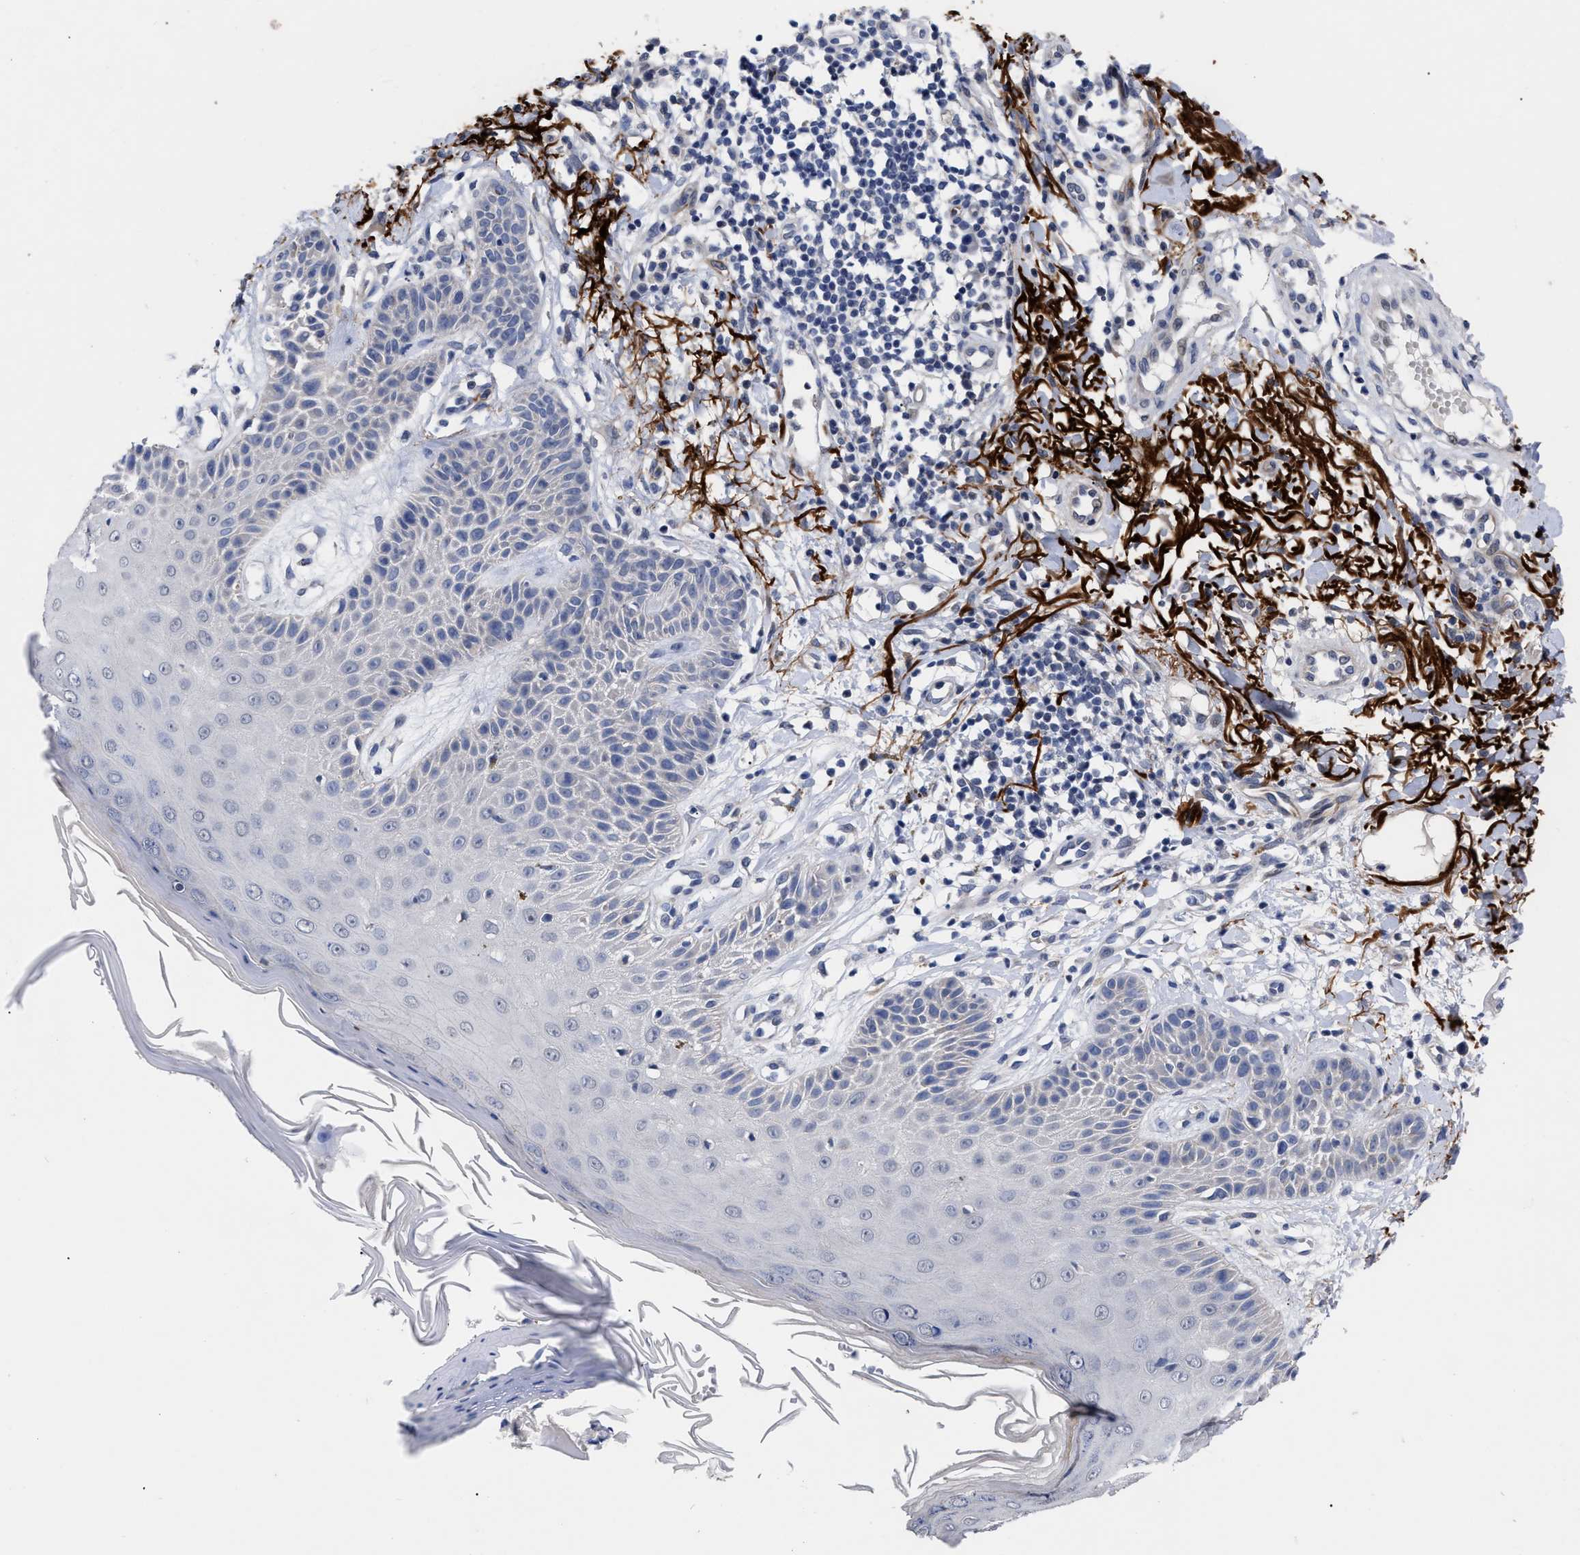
{"staining": {"intensity": "negative", "quantity": "none", "location": "none"}, "tissue": "skin cancer", "cell_type": "Tumor cells", "image_type": "cancer", "snomed": [{"axis": "morphology", "description": "Normal tissue, NOS"}, {"axis": "morphology", "description": "Basal cell carcinoma"}, {"axis": "topography", "description": "Skin"}], "caption": "The histopathology image demonstrates no staining of tumor cells in basal cell carcinoma (skin). (DAB immunohistochemistry (IHC) visualized using brightfield microscopy, high magnification).", "gene": "CCN5", "patient": {"sex": "male", "age": 79}}